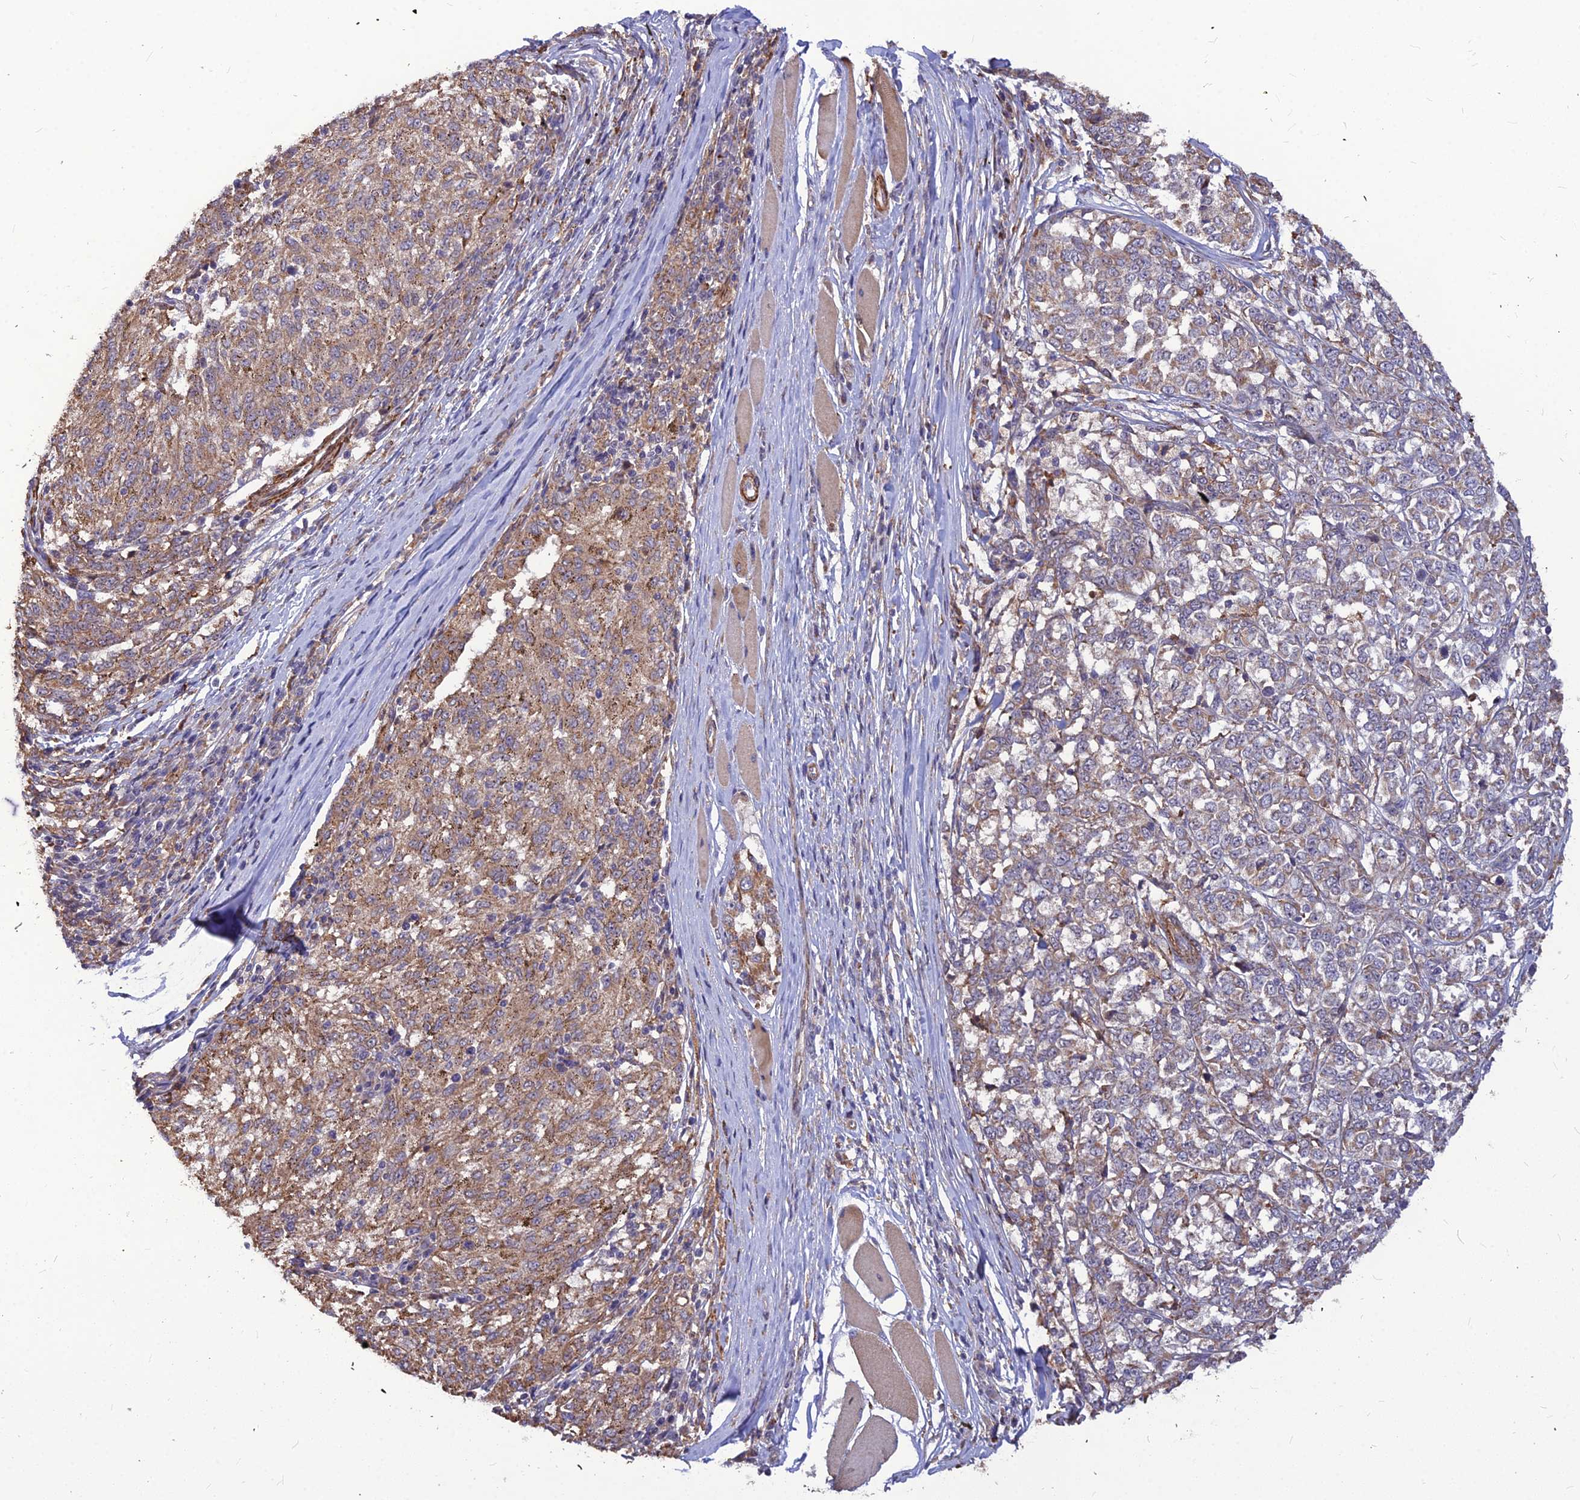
{"staining": {"intensity": "moderate", "quantity": "25%-75%", "location": "cytoplasmic/membranous"}, "tissue": "melanoma", "cell_type": "Tumor cells", "image_type": "cancer", "snomed": [{"axis": "morphology", "description": "Malignant melanoma, NOS"}, {"axis": "topography", "description": "Skin"}], "caption": "High-magnification brightfield microscopy of melanoma stained with DAB (3,3'-diaminobenzidine) (brown) and counterstained with hematoxylin (blue). tumor cells exhibit moderate cytoplasmic/membranous positivity is present in approximately25%-75% of cells.", "gene": "LEKR1", "patient": {"sex": "female", "age": 72}}